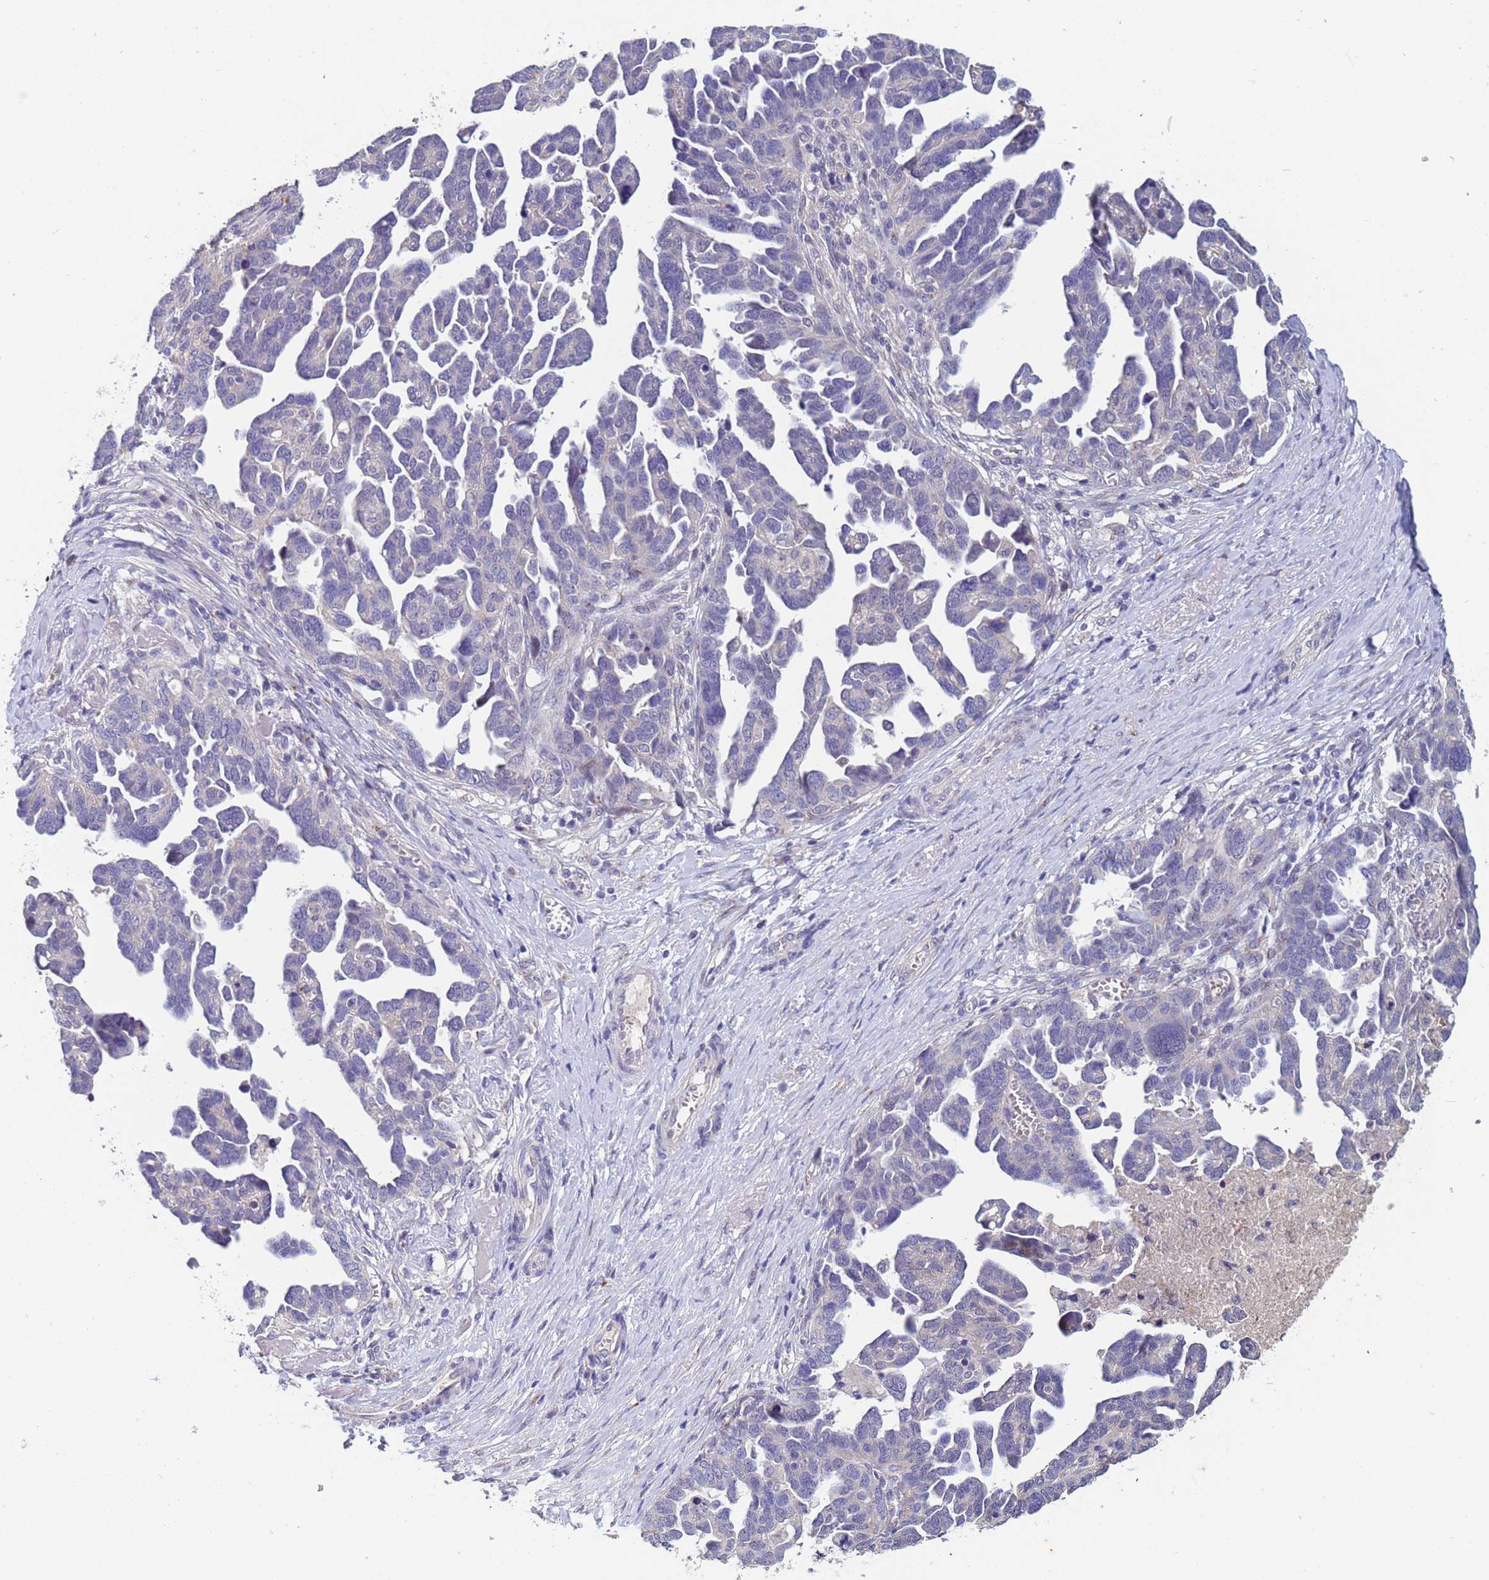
{"staining": {"intensity": "negative", "quantity": "none", "location": "none"}, "tissue": "ovarian cancer", "cell_type": "Tumor cells", "image_type": "cancer", "snomed": [{"axis": "morphology", "description": "Cystadenocarcinoma, serous, NOS"}, {"axis": "topography", "description": "Ovary"}], "caption": "Immunohistochemical staining of ovarian cancer displays no significant expression in tumor cells.", "gene": "IHO1", "patient": {"sex": "female", "age": 54}}